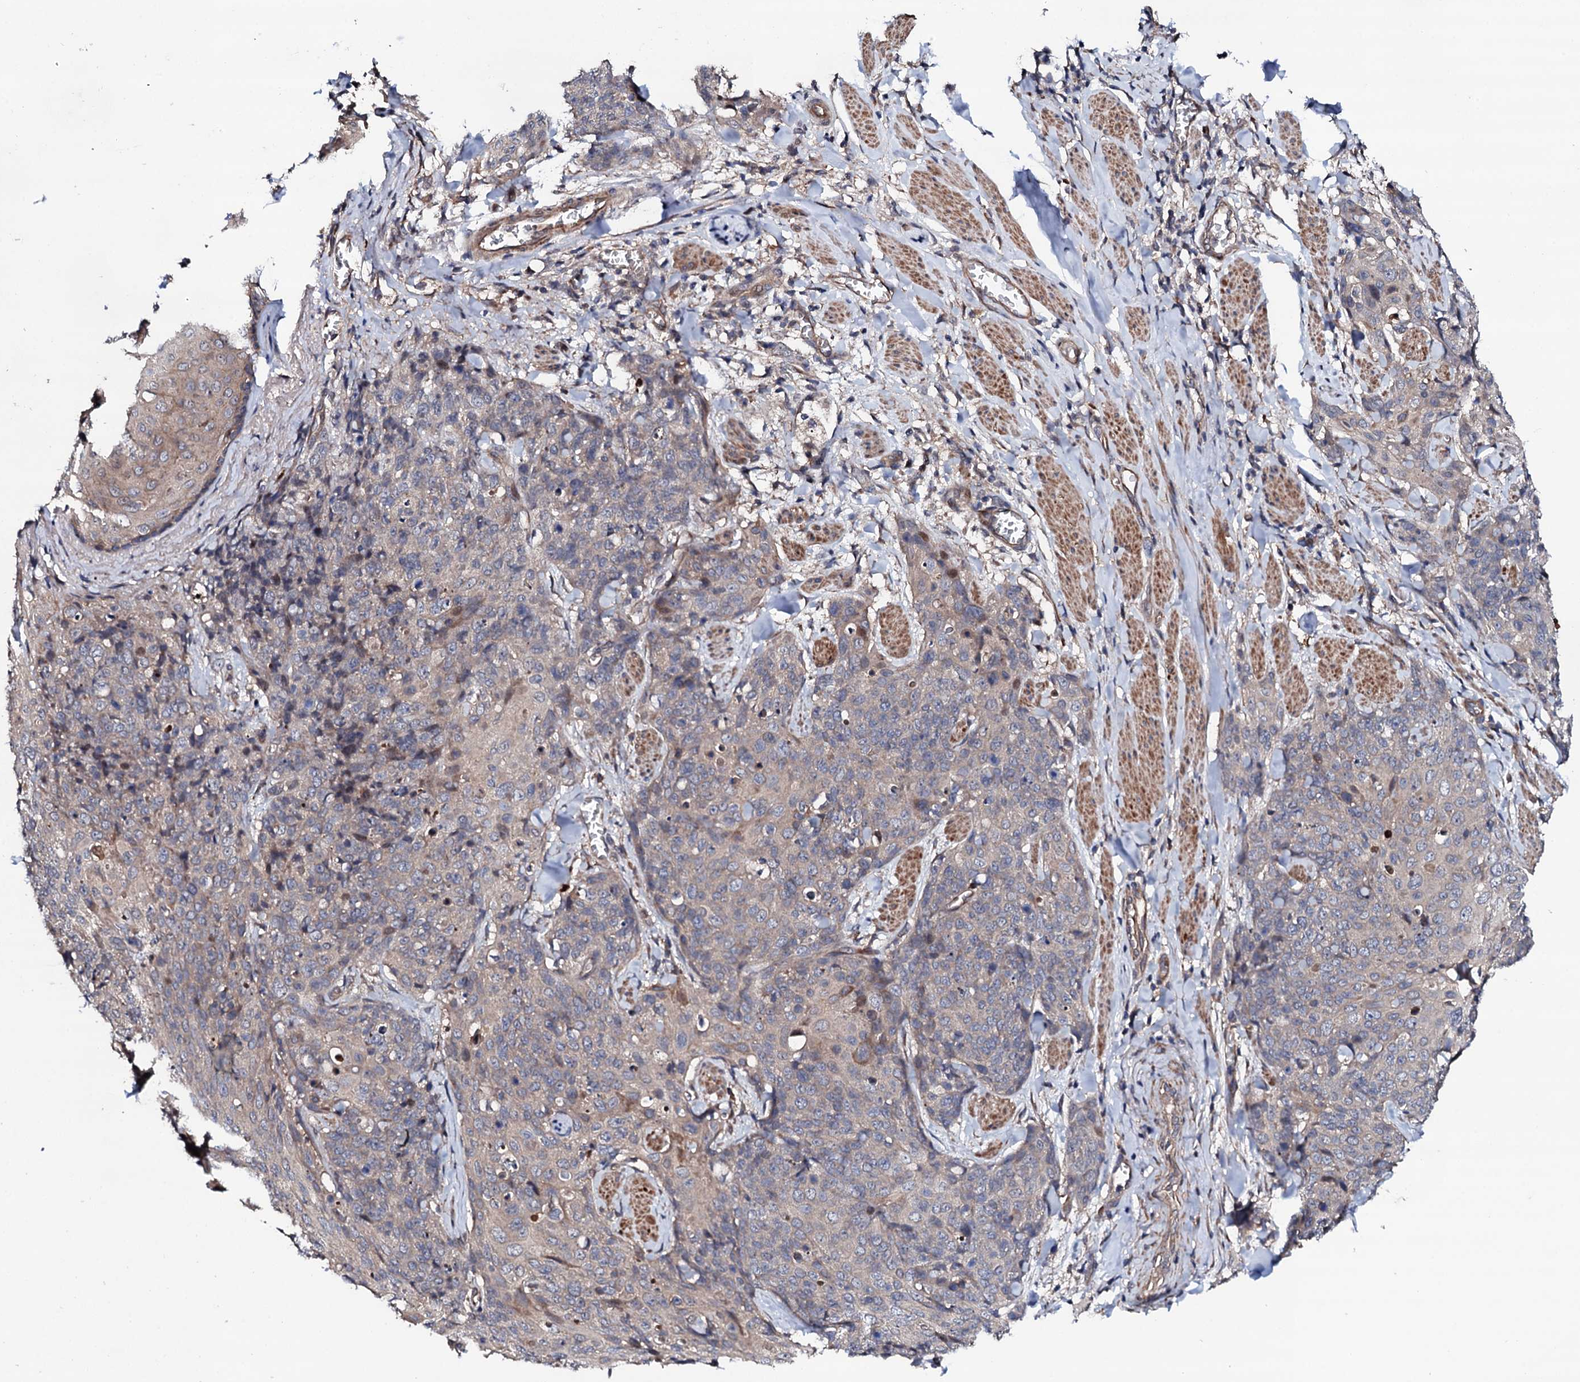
{"staining": {"intensity": "negative", "quantity": "none", "location": "none"}, "tissue": "skin cancer", "cell_type": "Tumor cells", "image_type": "cancer", "snomed": [{"axis": "morphology", "description": "Squamous cell carcinoma, NOS"}, {"axis": "topography", "description": "Skin"}, {"axis": "topography", "description": "Vulva"}], "caption": "Tumor cells are negative for brown protein staining in squamous cell carcinoma (skin).", "gene": "CIAO2A", "patient": {"sex": "female", "age": 85}}